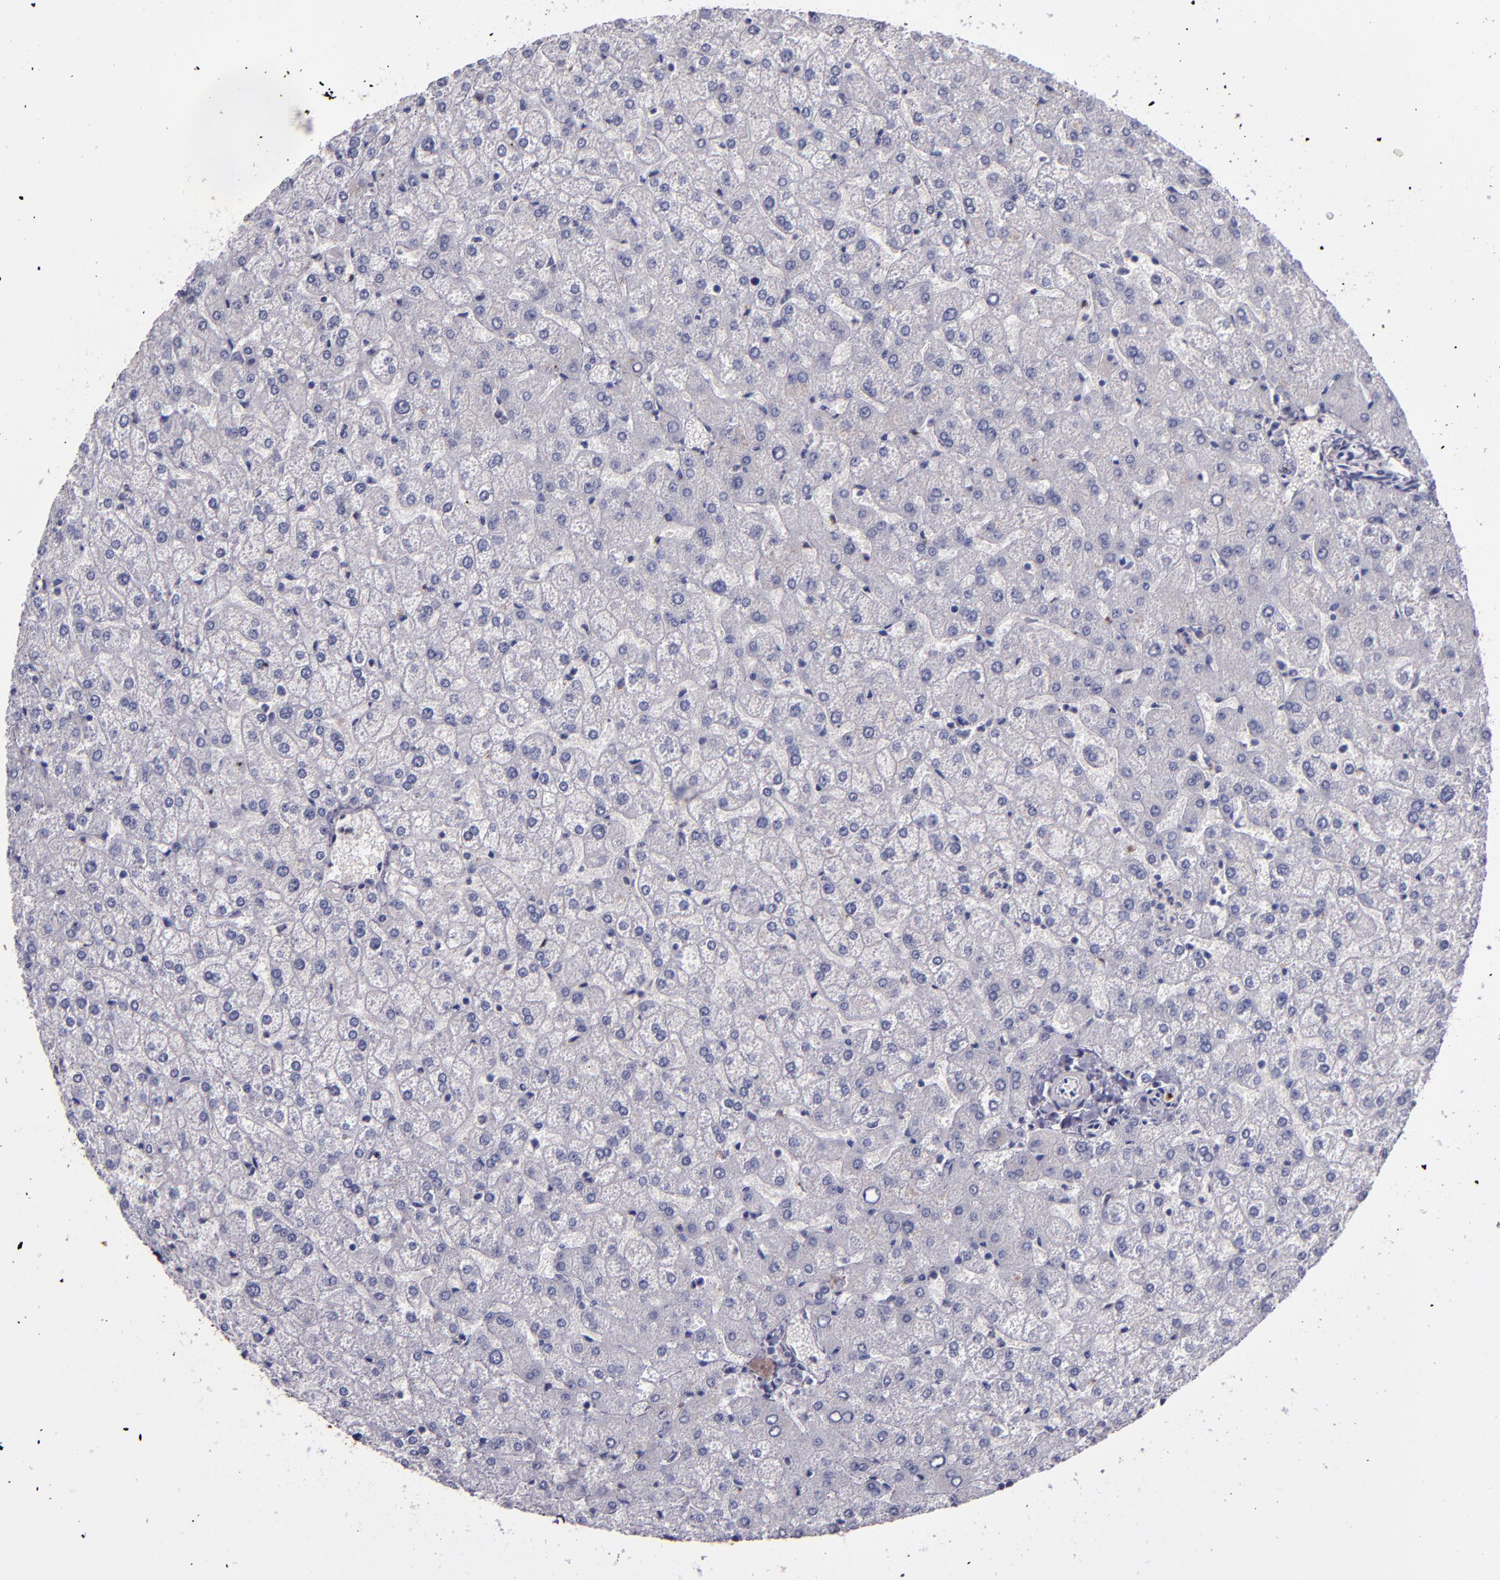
{"staining": {"intensity": "moderate", "quantity": ">75%", "location": "cytoplasmic/membranous"}, "tissue": "liver", "cell_type": "Cholangiocytes", "image_type": "normal", "snomed": [{"axis": "morphology", "description": "Normal tissue, NOS"}, {"axis": "topography", "description": "Liver"}], "caption": "Liver stained with DAB (3,3'-diaminobenzidine) IHC reveals medium levels of moderate cytoplasmic/membranous staining in about >75% of cholangiocytes. Using DAB (brown) and hematoxylin (blue) stains, captured at high magnification using brightfield microscopy.", "gene": "MFGE8", "patient": {"sex": "female", "age": 32}}